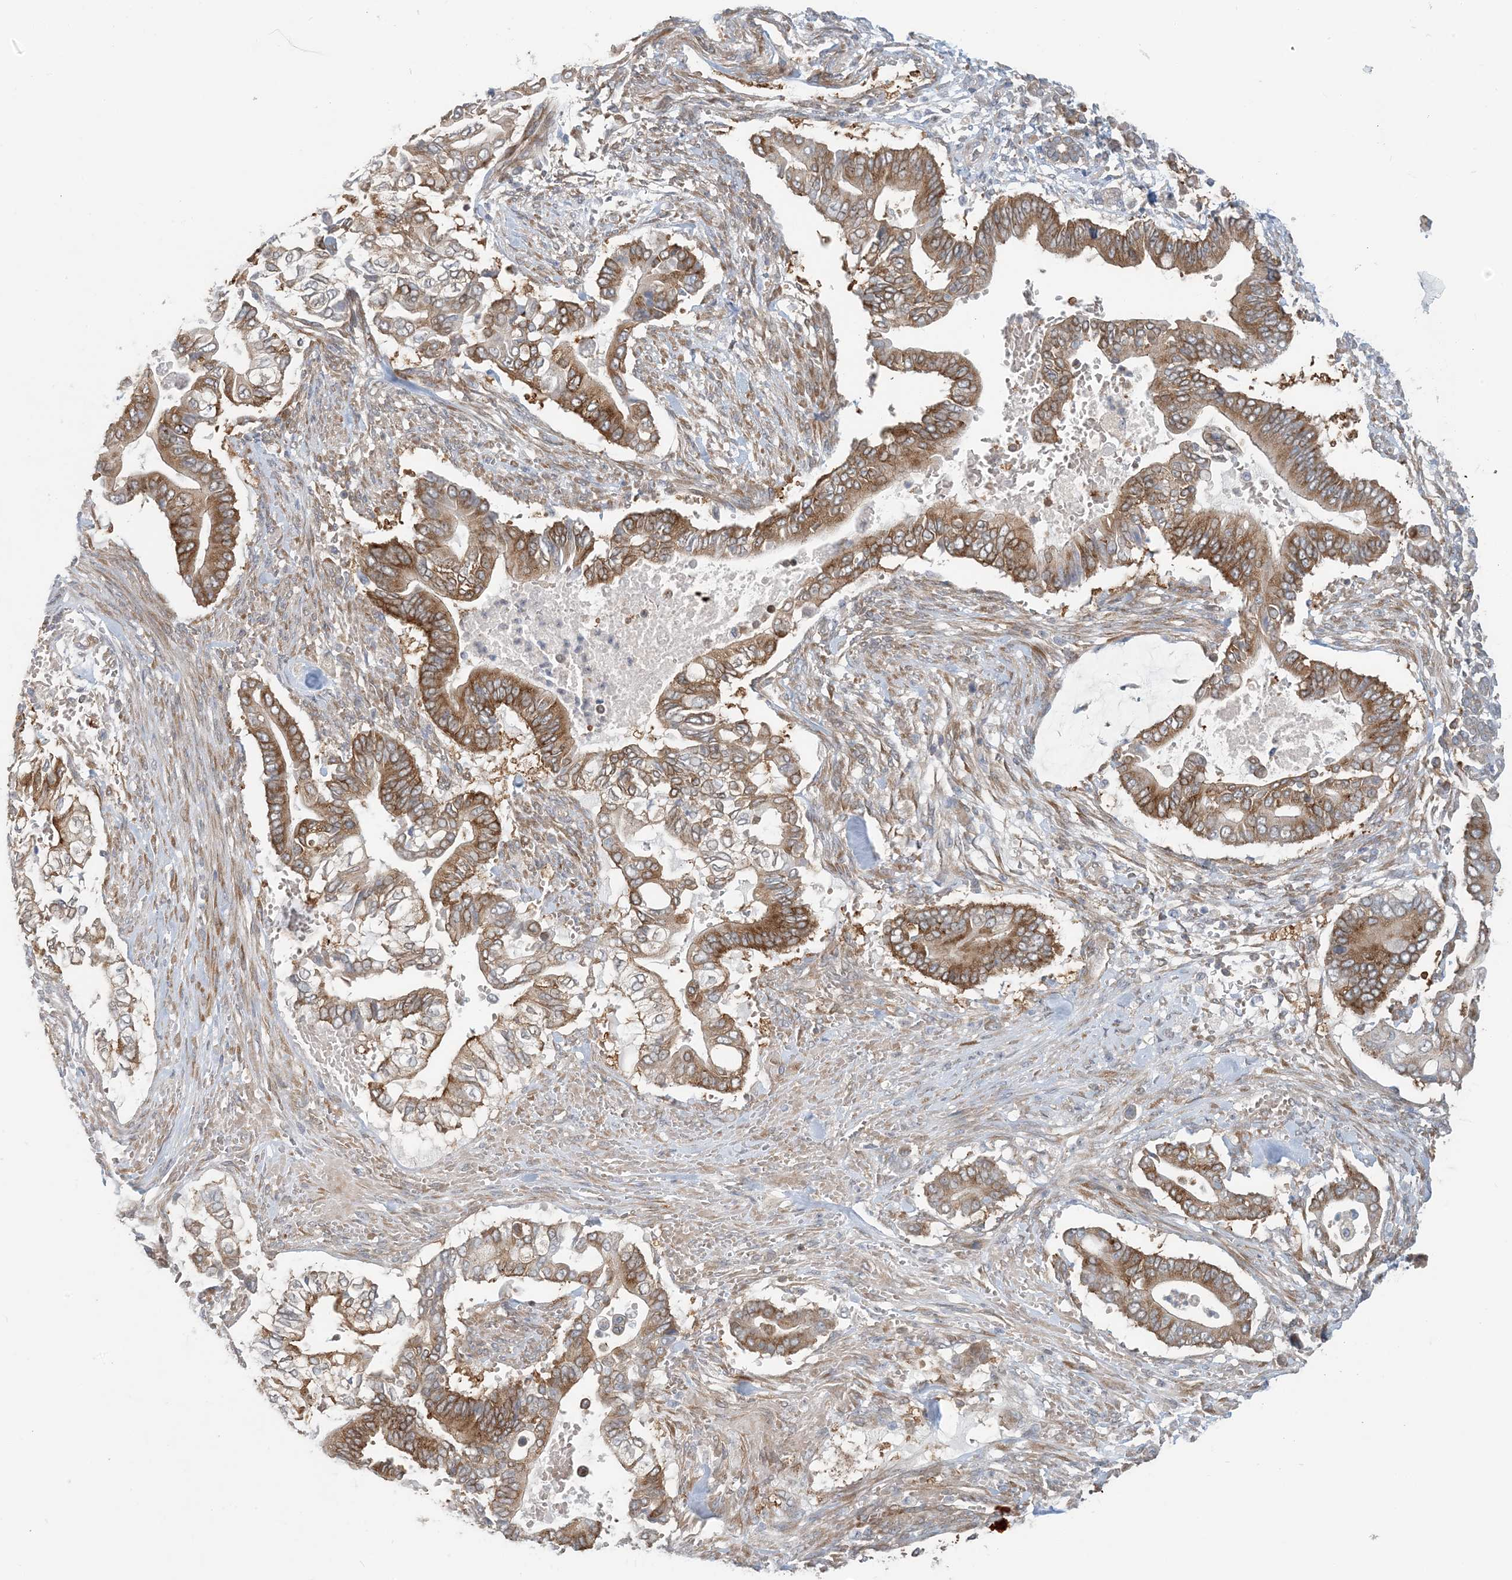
{"staining": {"intensity": "moderate", "quantity": ">75%", "location": "cytoplasmic/membranous"}, "tissue": "pancreatic cancer", "cell_type": "Tumor cells", "image_type": "cancer", "snomed": [{"axis": "morphology", "description": "Adenocarcinoma, NOS"}, {"axis": "topography", "description": "Pancreas"}], "caption": "This is a micrograph of immunohistochemistry (IHC) staining of pancreatic cancer, which shows moderate staining in the cytoplasmic/membranous of tumor cells.", "gene": "ATP13A2", "patient": {"sex": "male", "age": 68}}